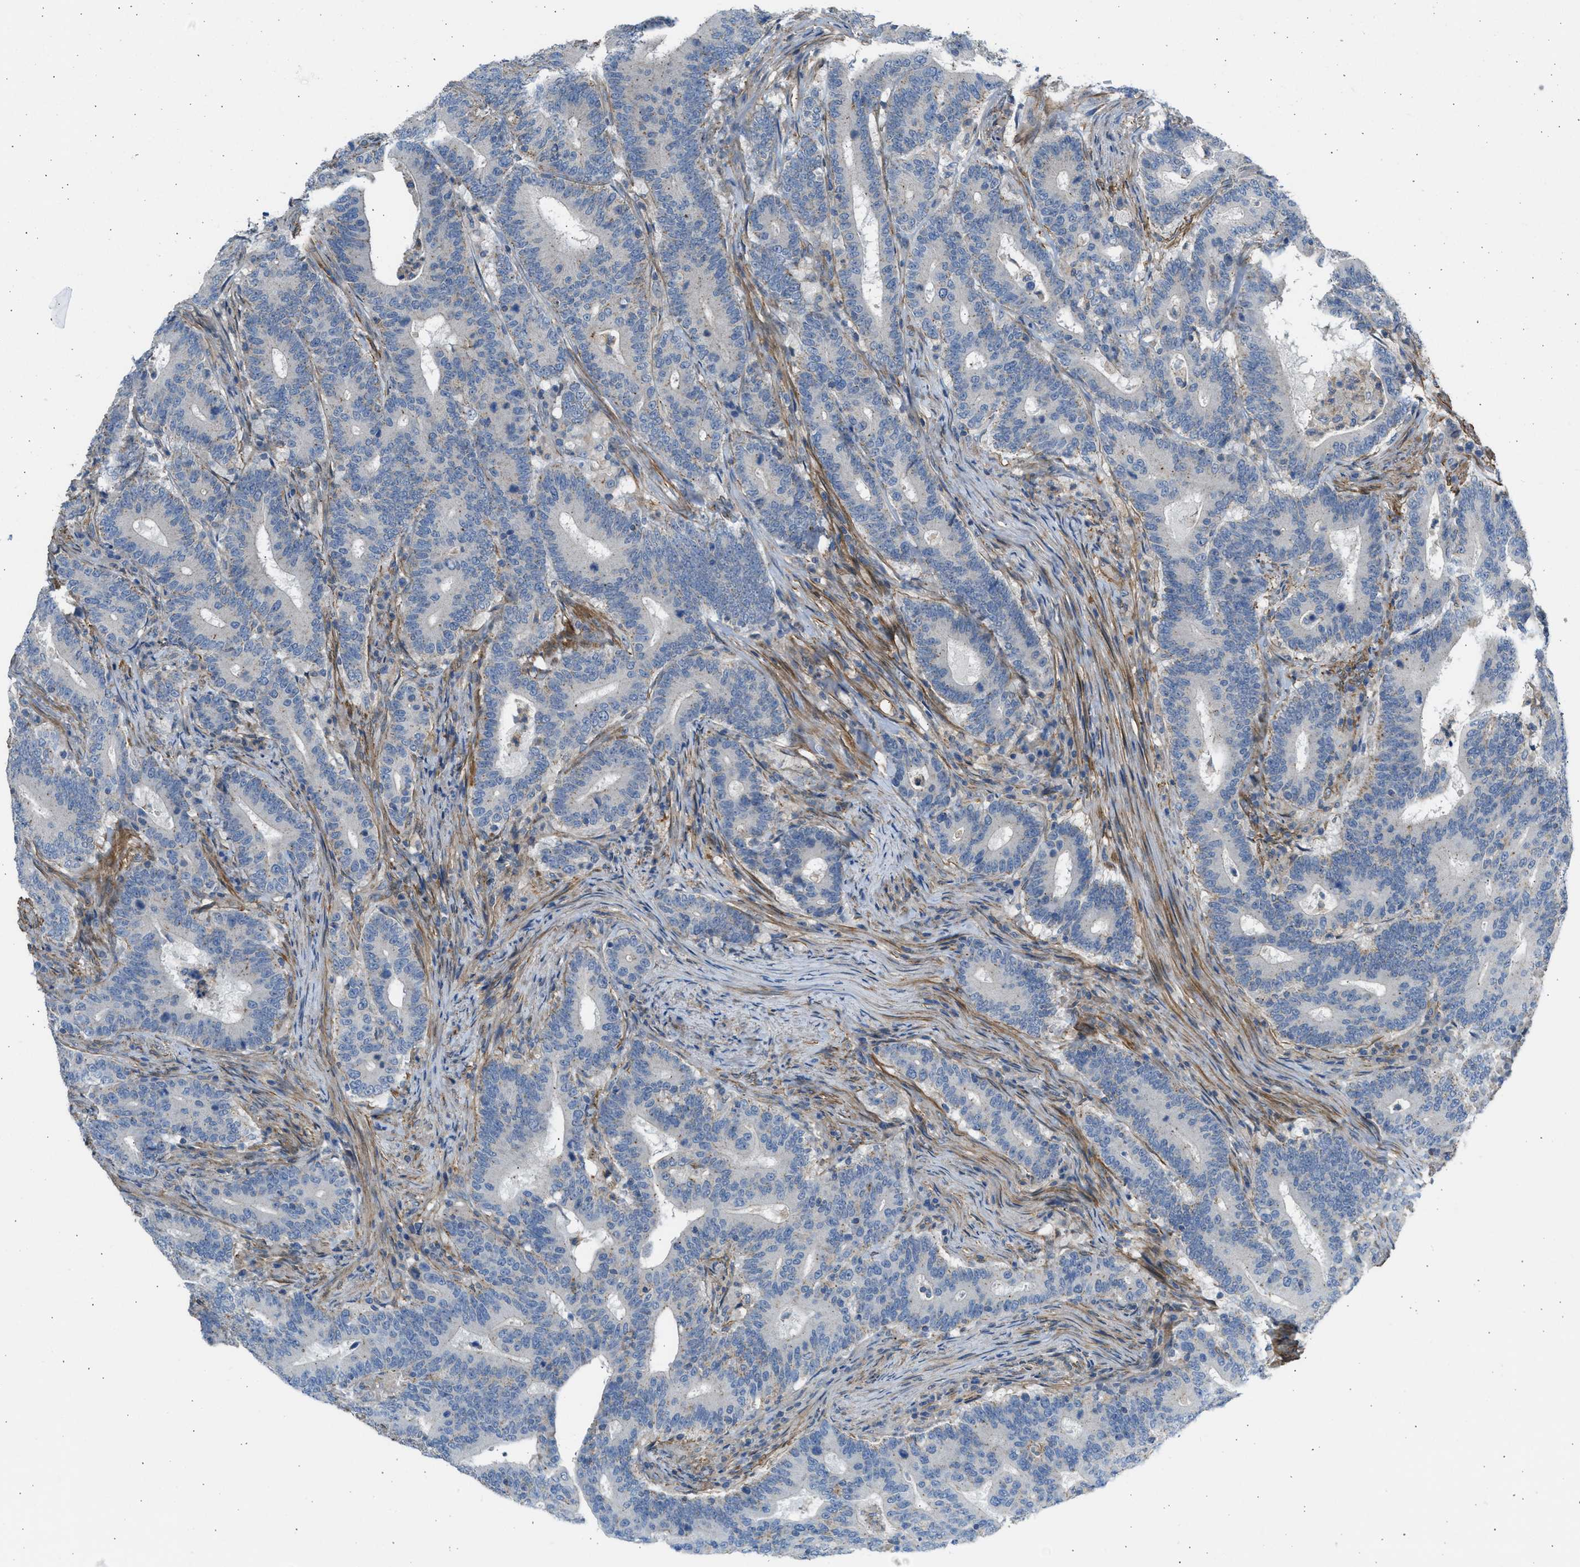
{"staining": {"intensity": "negative", "quantity": "none", "location": "none"}, "tissue": "colorectal cancer", "cell_type": "Tumor cells", "image_type": "cancer", "snomed": [{"axis": "morphology", "description": "Adenocarcinoma, NOS"}, {"axis": "topography", "description": "Colon"}], "caption": "Tumor cells show no significant positivity in colorectal cancer.", "gene": "PCNX3", "patient": {"sex": "female", "age": 66}}